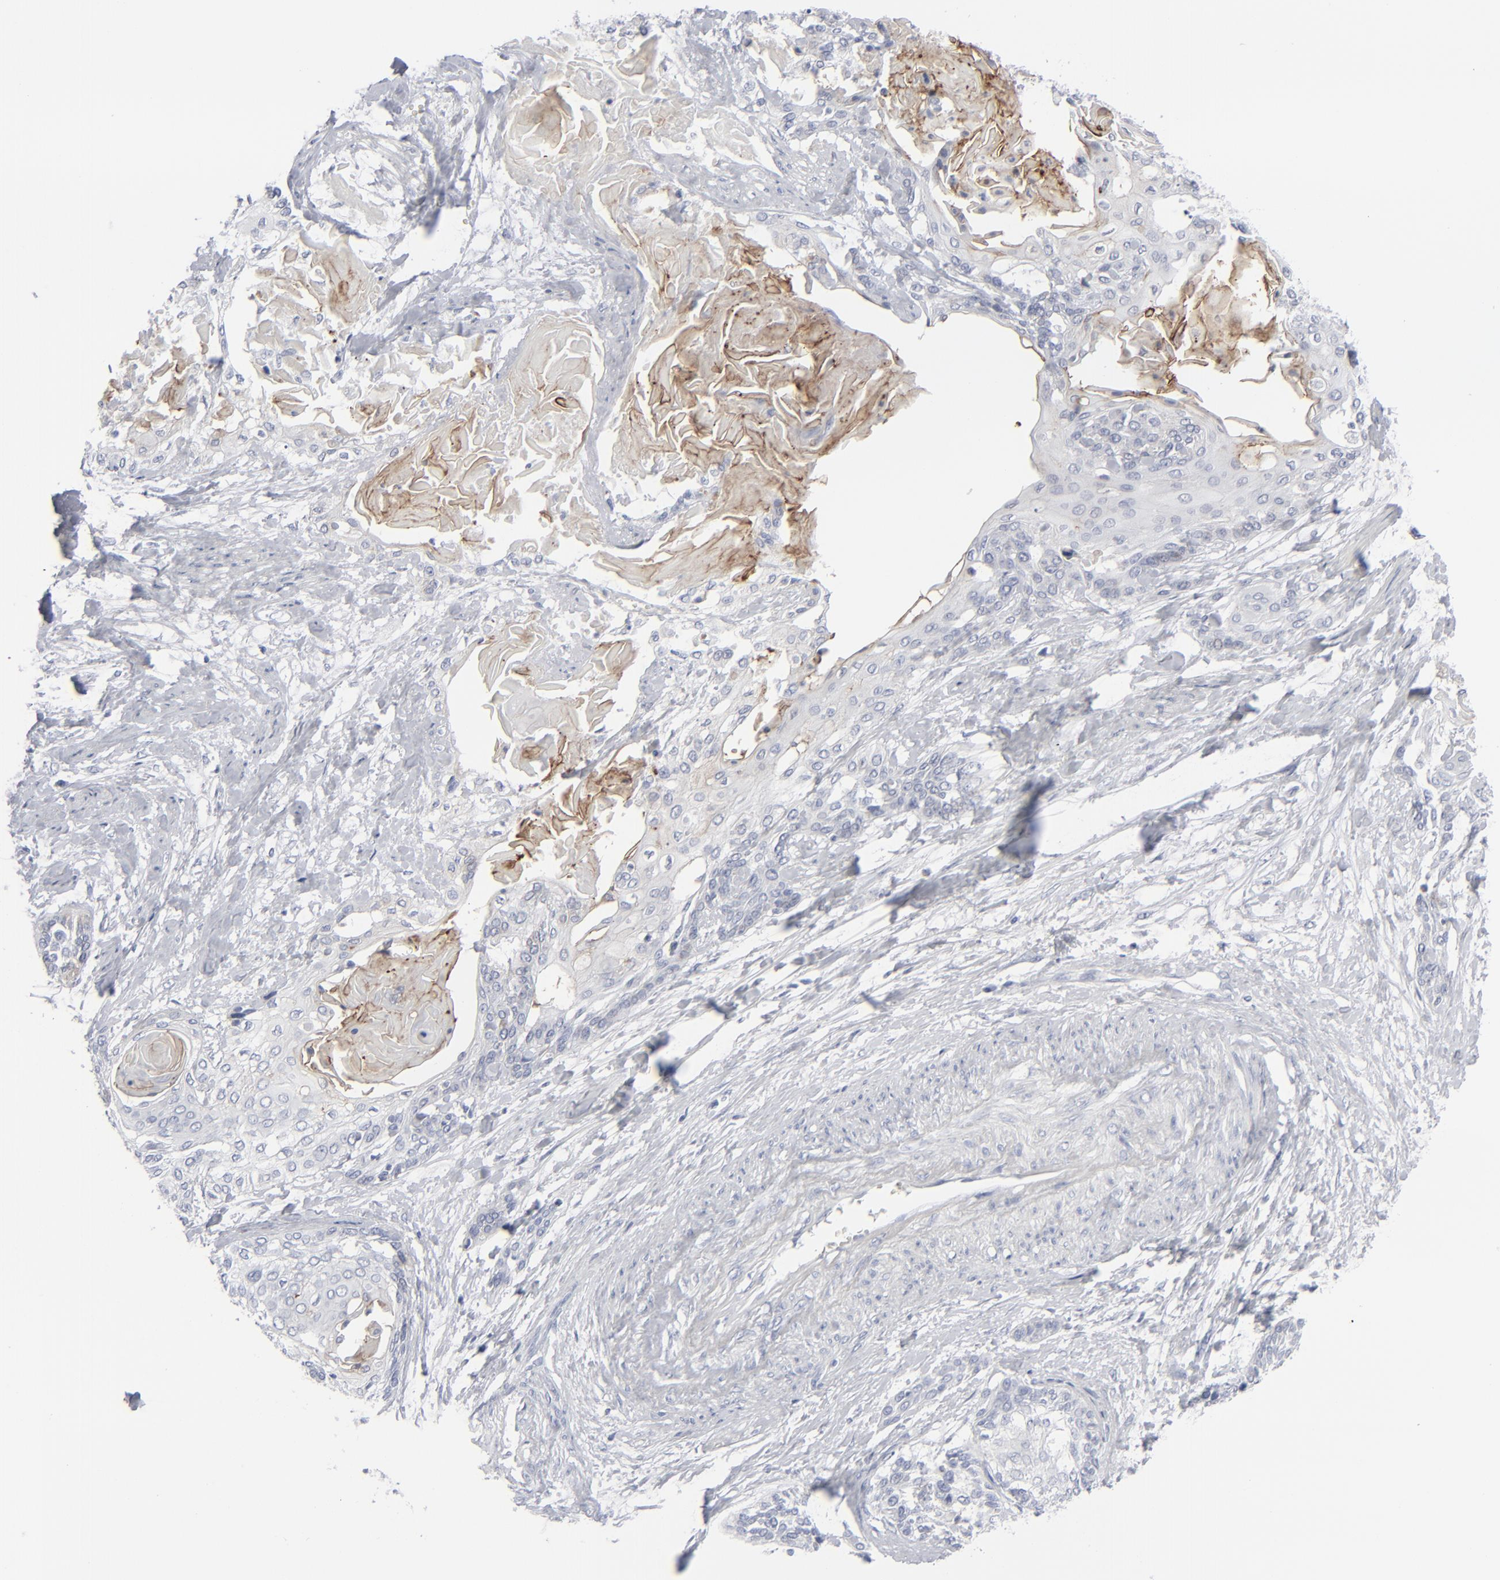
{"staining": {"intensity": "moderate", "quantity": "<25%", "location": "cytoplasmic/membranous"}, "tissue": "cervical cancer", "cell_type": "Tumor cells", "image_type": "cancer", "snomed": [{"axis": "morphology", "description": "Squamous cell carcinoma, NOS"}, {"axis": "topography", "description": "Cervix"}], "caption": "Immunohistochemistry (IHC) staining of cervical squamous cell carcinoma, which demonstrates low levels of moderate cytoplasmic/membranous staining in approximately <25% of tumor cells indicating moderate cytoplasmic/membranous protein positivity. The staining was performed using DAB (brown) for protein detection and nuclei were counterstained in hematoxylin (blue).", "gene": "MSLN", "patient": {"sex": "female", "age": 57}}